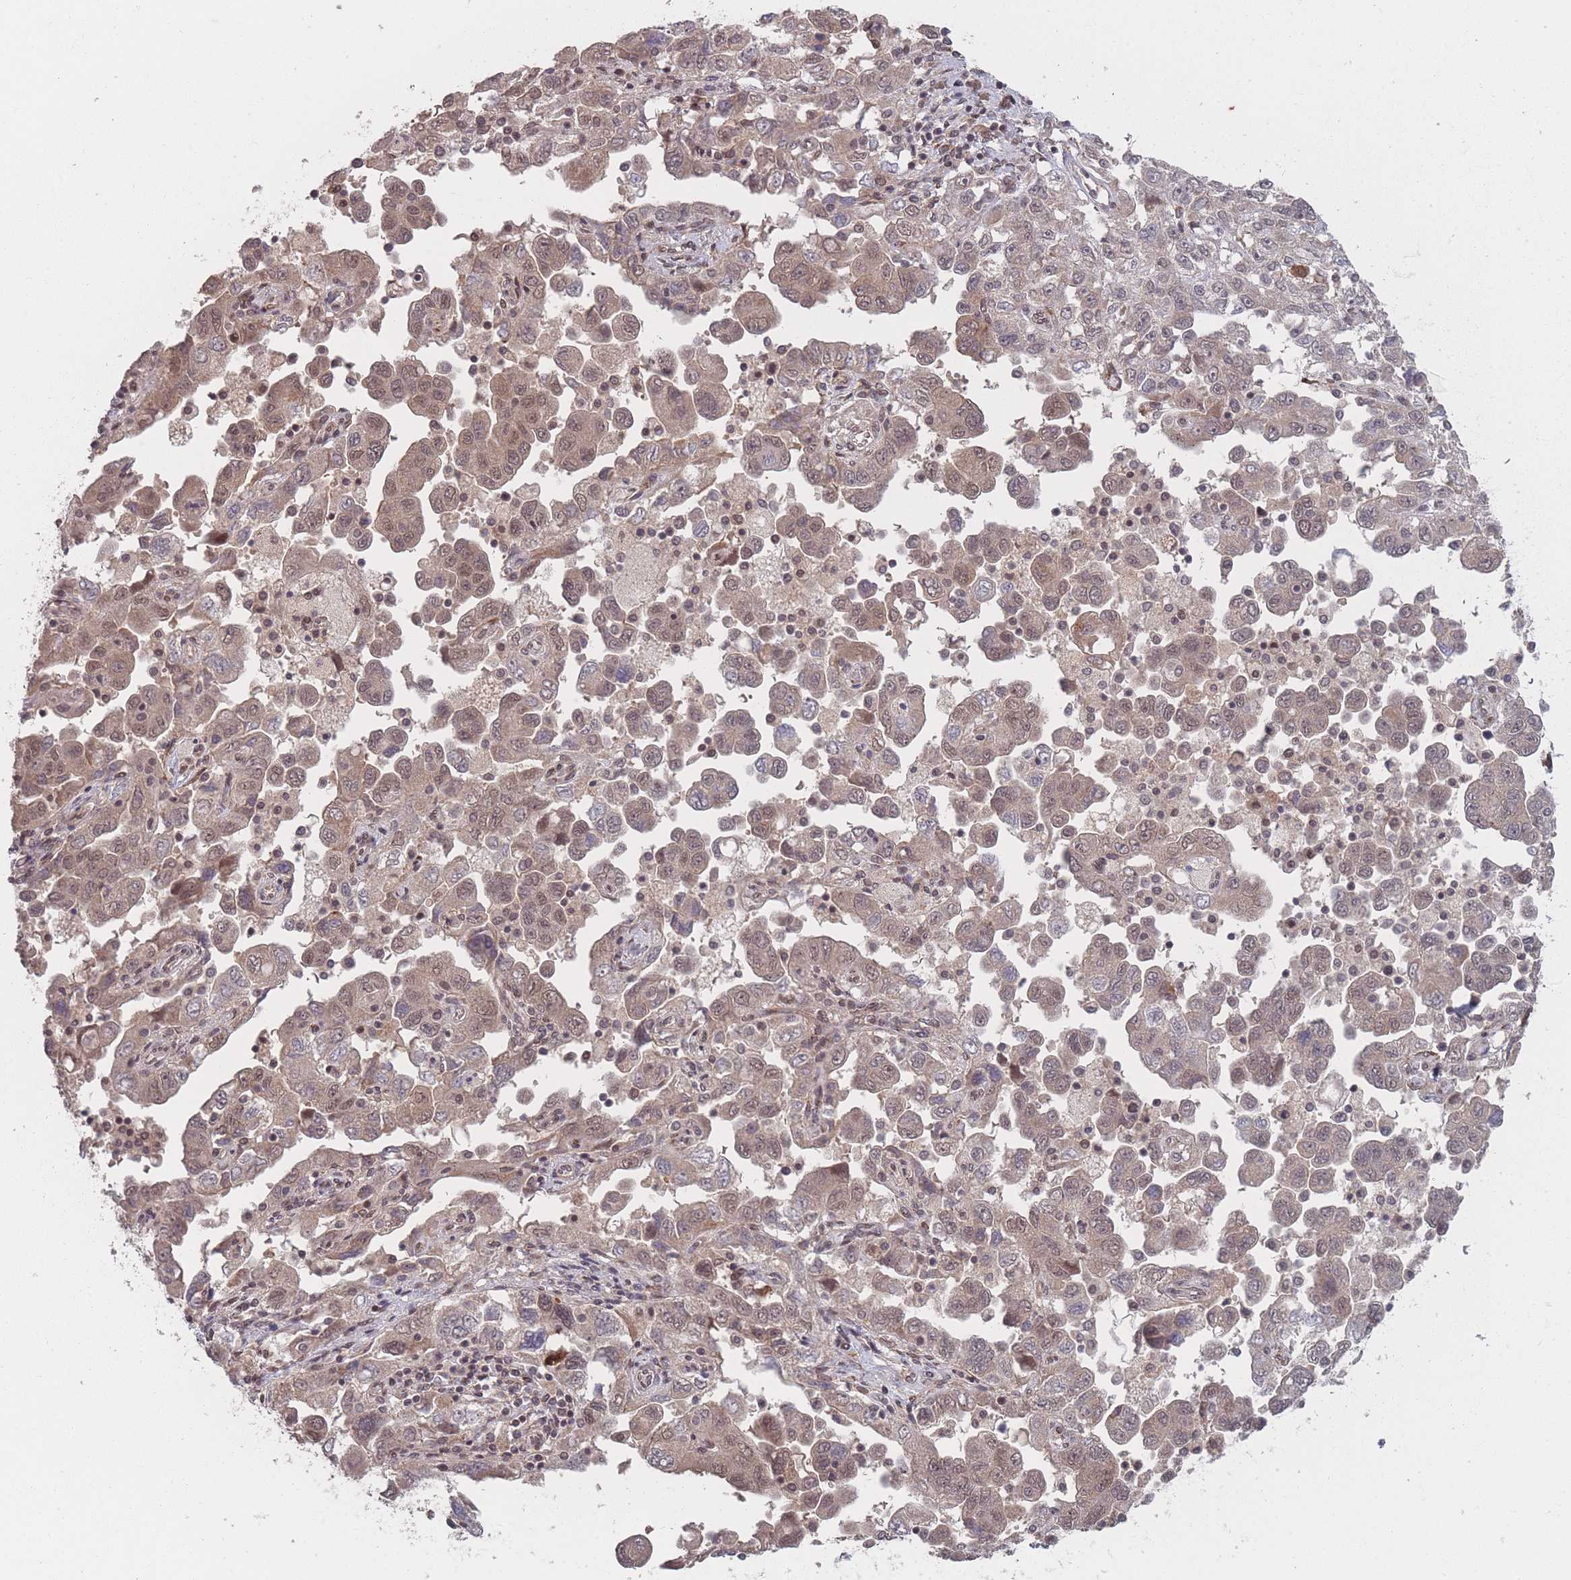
{"staining": {"intensity": "moderate", "quantity": ">75%", "location": "cytoplasmic/membranous,nuclear"}, "tissue": "ovarian cancer", "cell_type": "Tumor cells", "image_type": "cancer", "snomed": [{"axis": "morphology", "description": "Carcinoma, NOS"}, {"axis": "morphology", "description": "Cystadenocarcinoma, serous, NOS"}, {"axis": "topography", "description": "Ovary"}], "caption": "Ovarian cancer (carcinoma) was stained to show a protein in brown. There is medium levels of moderate cytoplasmic/membranous and nuclear staining in about >75% of tumor cells.", "gene": "CNTRL", "patient": {"sex": "female", "age": 69}}